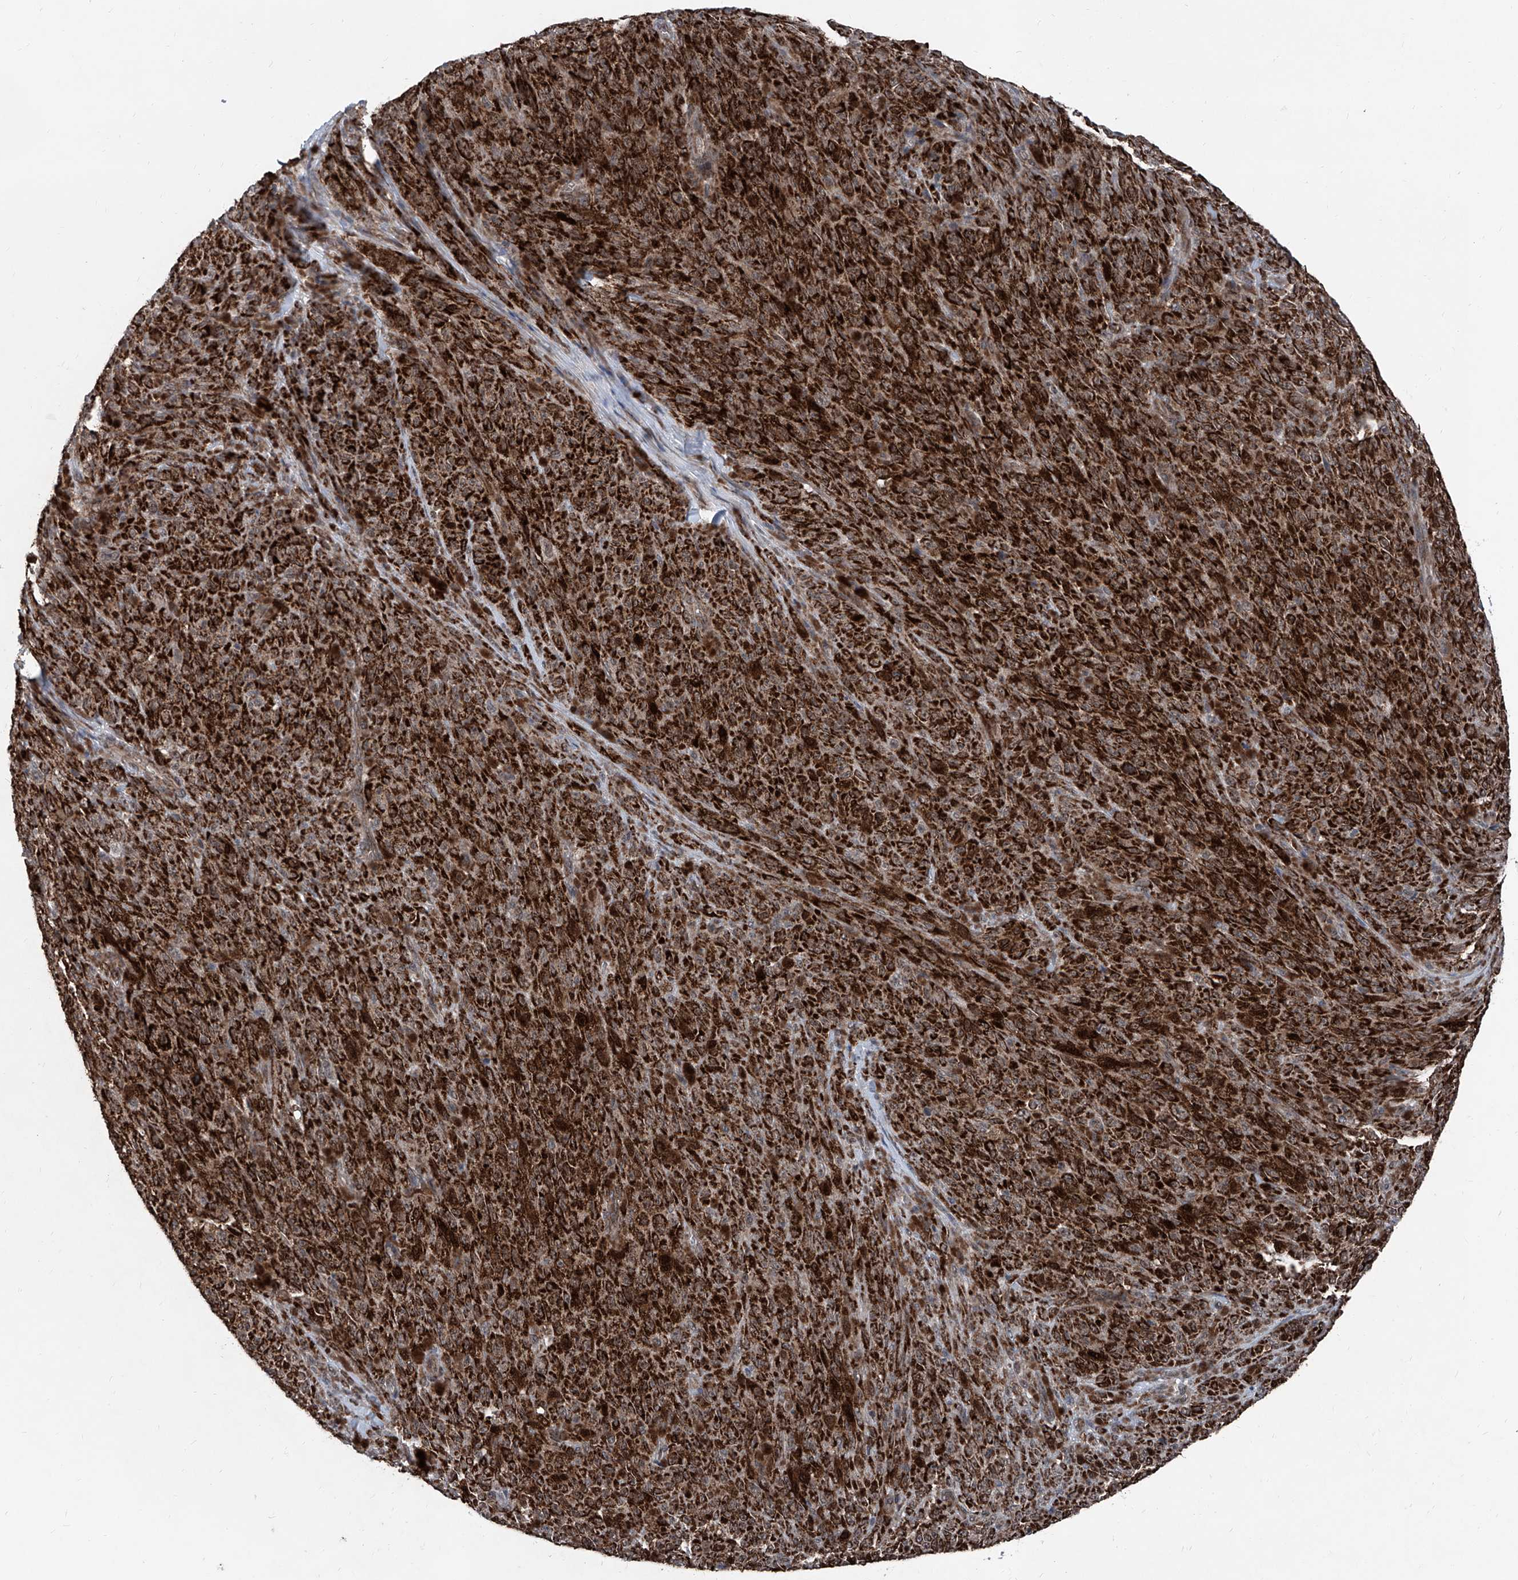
{"staining": {"intensity": "strong", "quantity": ">75%", "location": "cytoplasmic/membranous"}, "tissue": "melanoma", "cell_type": "Tumor cells", "image_type": "cancer", "snomed": [{"axis": "morphology", "description": "Malignant melanoma, NOS"}, {"axis": "topography", "description": "Skin"}], "caption": "Immunohistochemistry (IHC) staining of melanoma, which shows high levels of strong cytoplasmic/membranous staining in about >75% of tumor cells indicating strong cytoplasmic/membranous protein positivity. The staining was performed using DAB (brown) for protein detection and nuclei were counterstained in hematoxylin (blue).", "gene": "COA7", "patient": {"sex": "female", "age": 82}}